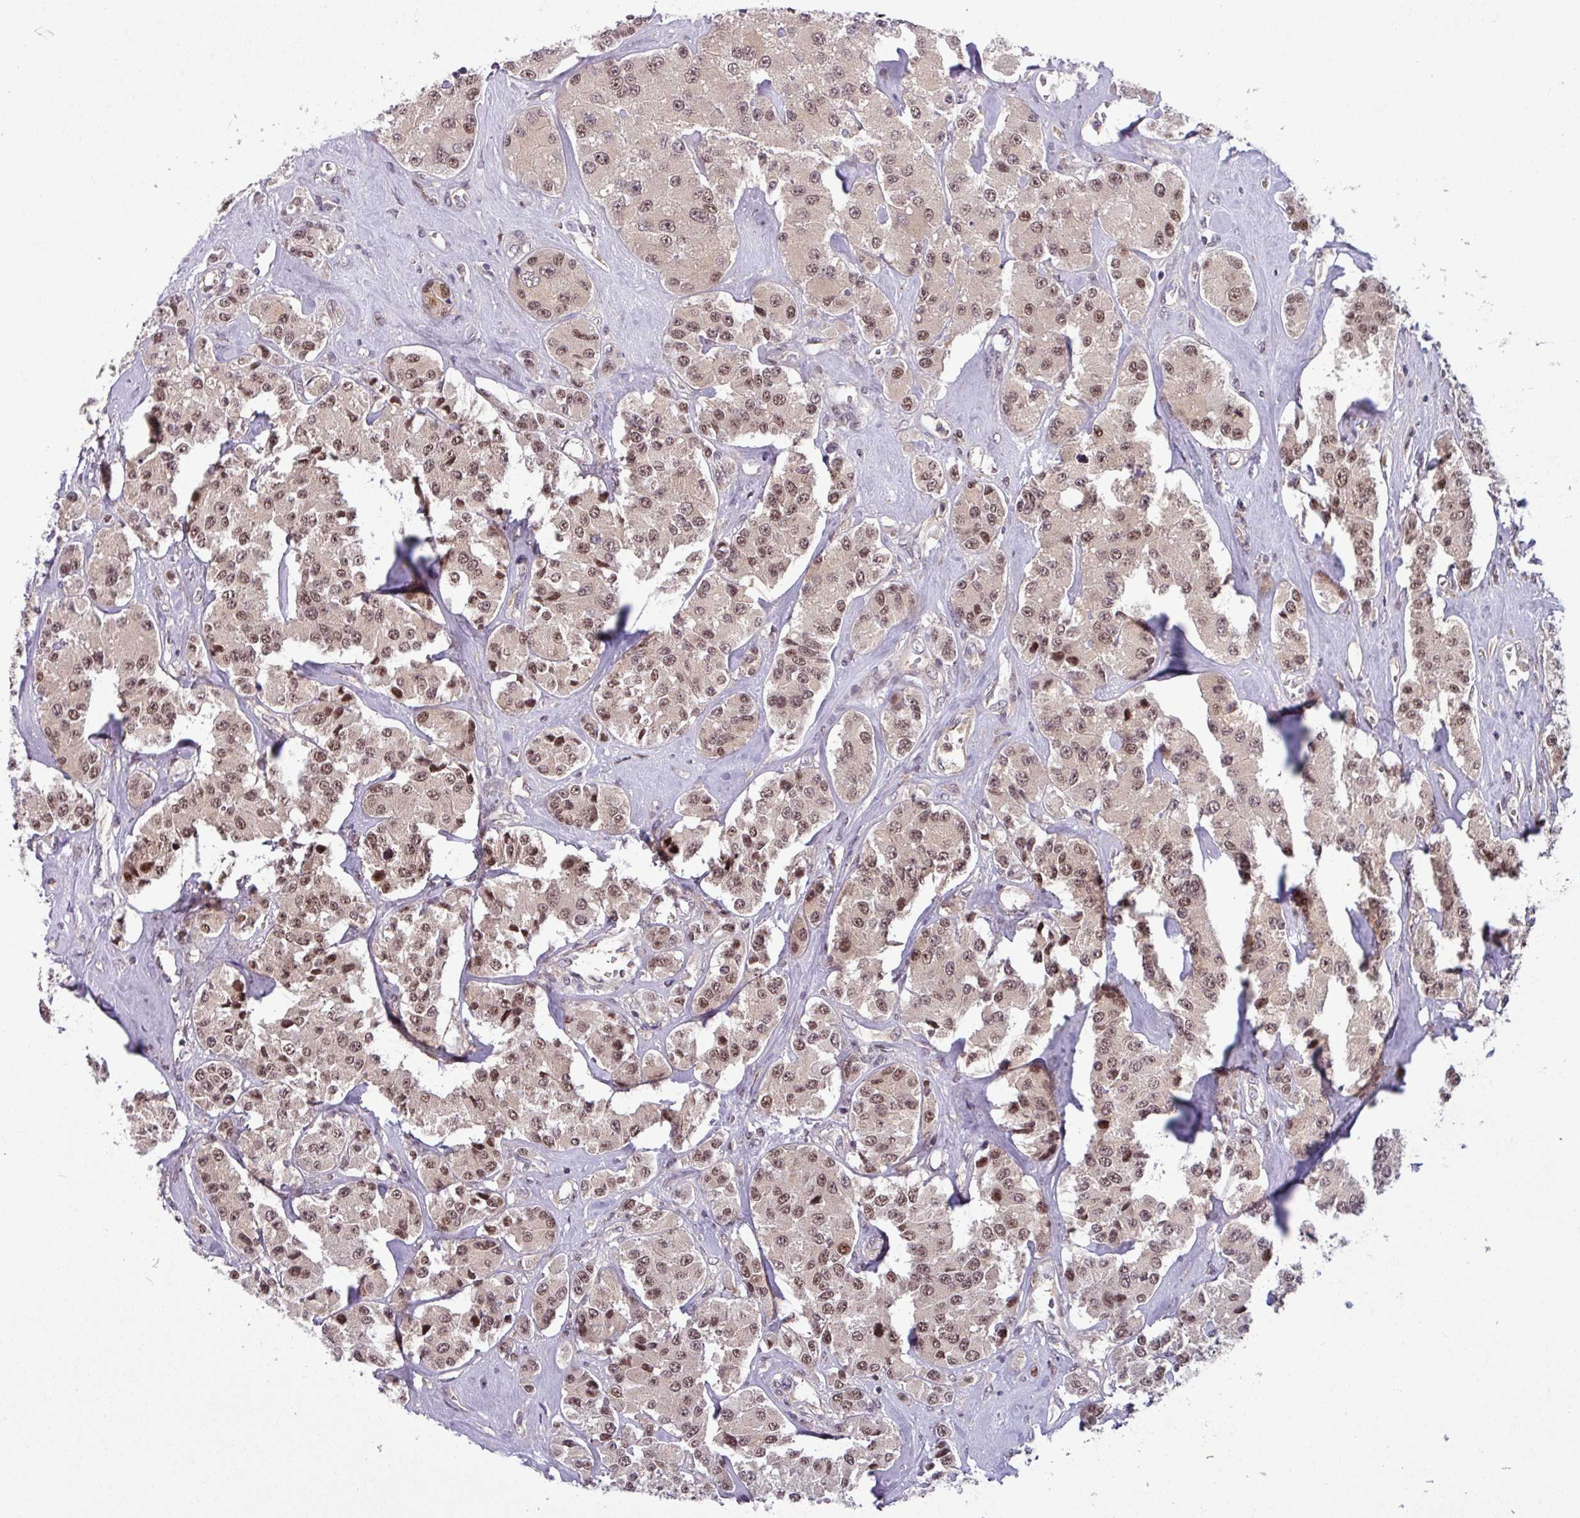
{"staining": {"intensity": "moderate", "quantity": ">75%", "location": "cytoplasmic/membranous"}, "tissue": "carcinoid", "cell_type": "Tumor cells", "image_type": "cancer", "snomed": [{"axis": "morphology", "description": "Carcinoid, malignant, NOS"}, {"axis": "topography", "description": "Pancreas"}], "caption": "Malignant carcinoid was stained to show a protein in brown. There is medium levels of moderate cytoplasmic/membranous expression in approximately >75% of tumor cells.", "gene": "NPFFR1", "patient": {"sex": "male", "age": 41}}